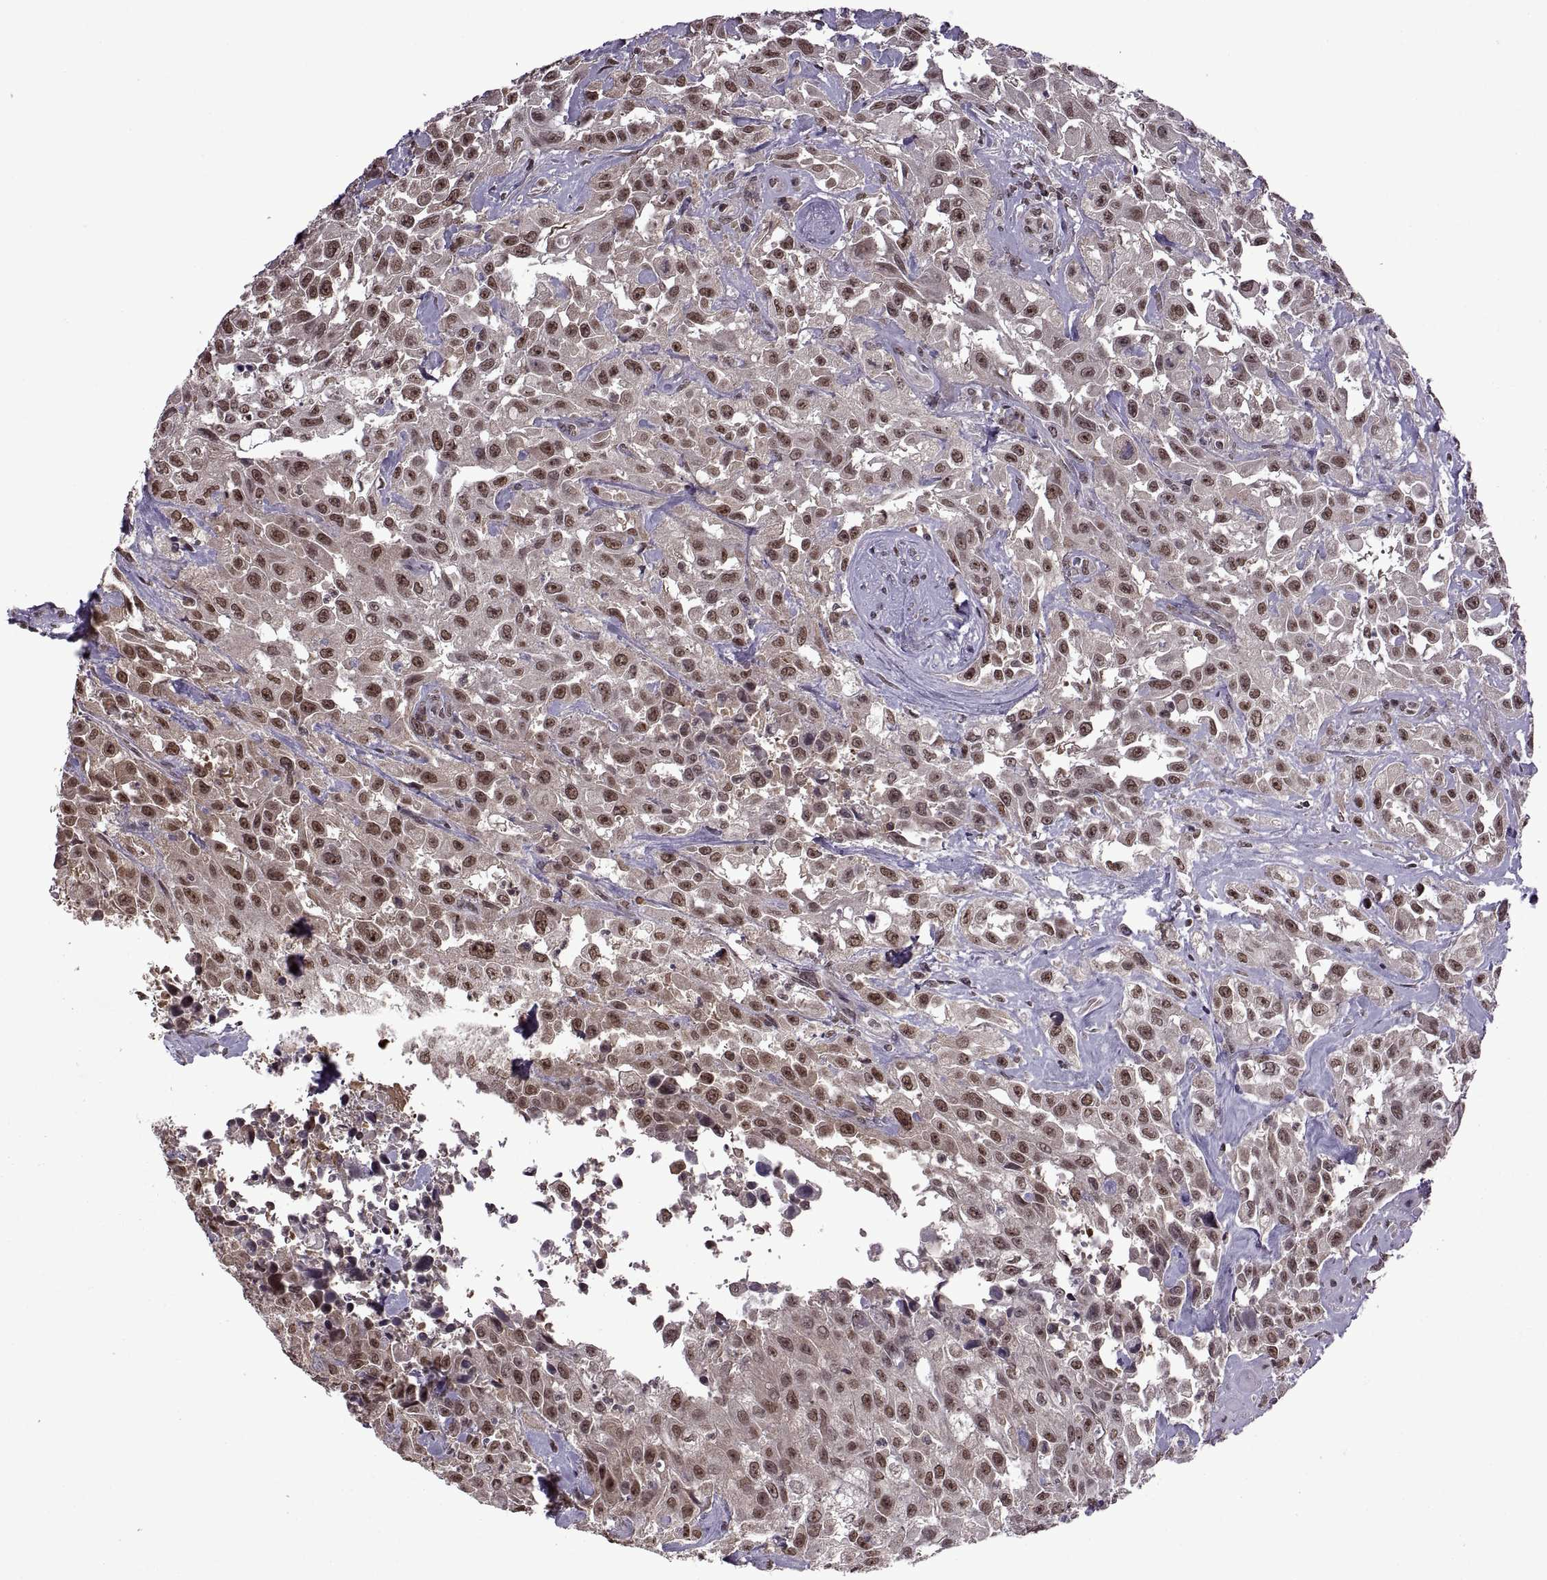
{"staining": {"intensity": "moderate", "quantity": ">75%", "location": "nuclear"}, "tissue": "urothelial cancer", "cell_type": "Tumor cells", "image_type": "cancer", "snomed": [{"axis": "morphology", "description": "Urothelial carcinoma, High grade"}, {"axis": "topography", "description": "Urinary bladder"}], "caption": "Approximately >75% of tumor cells in human high-grade urothelial carcinoma demonstrate moderate nuclear protein expression as visualized by brown immunohistochemical staining.", "gene": "INTS3", "patient": {"sex": "male", "age": 79}}